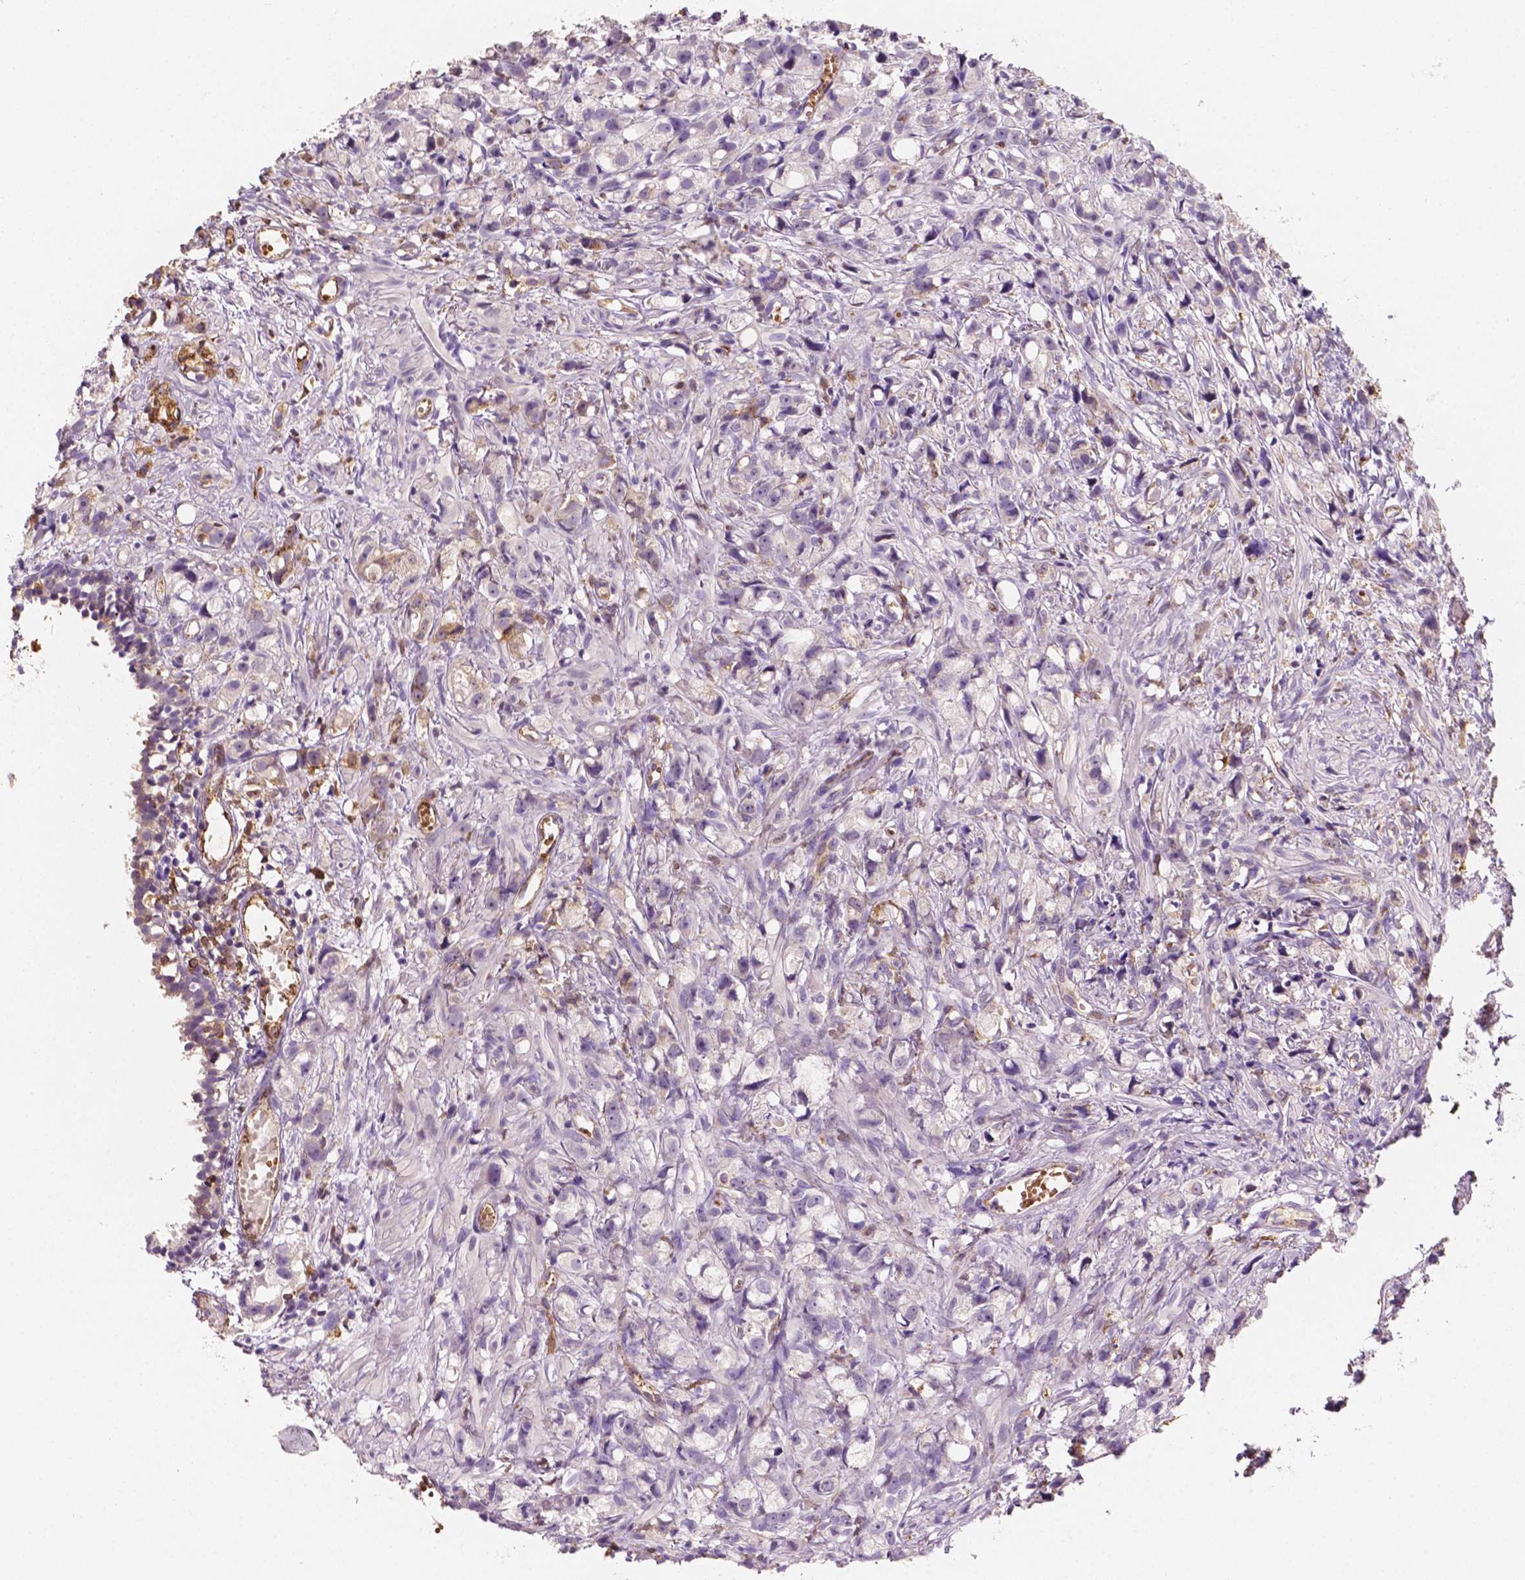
{"staining": {"intensity": "negative", "quantity": "none", "location": "none"}, "tissue": "prostate cancer", "cell_type": "Tumor cells", "image_type": "cancer", "snomed": [{"axis": "morphology", "description": "Adenocarcinoma, High grade"}, {"axis": "topography", "description": "Prostate"}], "caption": "Immunohistochemistry (IHC) image of neoplastic tissue: prostate adenocarcinoma (high-grade) stained with DAB (3,3'-diaminobenzidine) demonstrates no significant protein positivity in tumor cells.", "gene": "SLC22A4", "patient": {"sex": "male", "age": 75}}